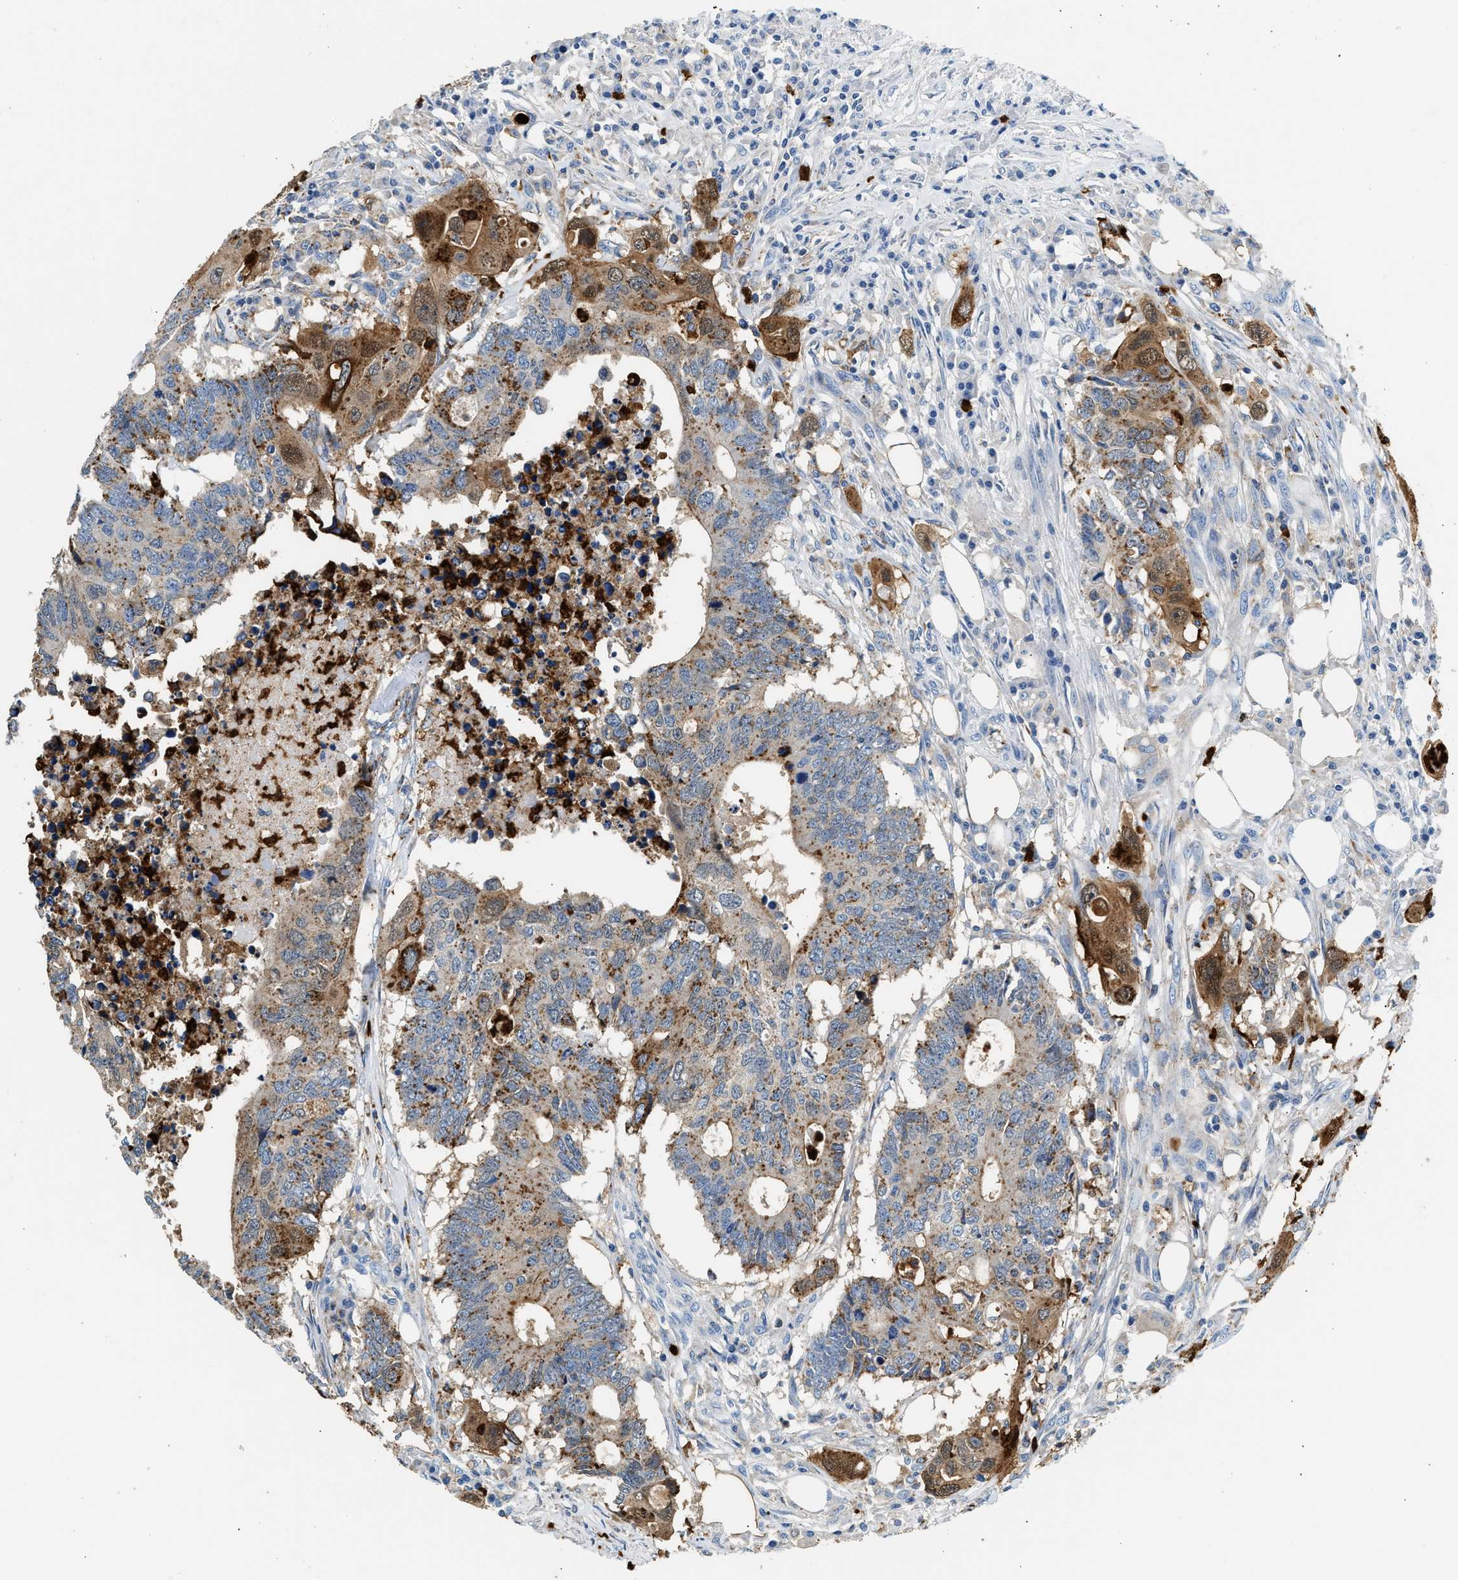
{"staining": {"intensity": "moderate", "quantity": ">75%", "location": "cytoplasmic/membranous,nuclear"}, "tissue": "colorectal cancer", "cell_type": "Tumor cells", "image_type": "cancer", "snomed": [{"axis": "morphology", "description": "Adenocarcinoma, NOS"}, {"axis": "topography", "description": "Colon"}], "caption": "The immunohistochemical stain labels moderate cytoplasmic/membranous and nuclear positivity in tumor cells of adenocarcinoma (colorectal) tissue. (Stains: DAB (3,3'-diaminobenzidine) in brown, nuclei in blue, Microscopy: brightfield microscopy at high magnification).", "gene": "ANXA3", "patient": {"sex": "male", "age": 71}}